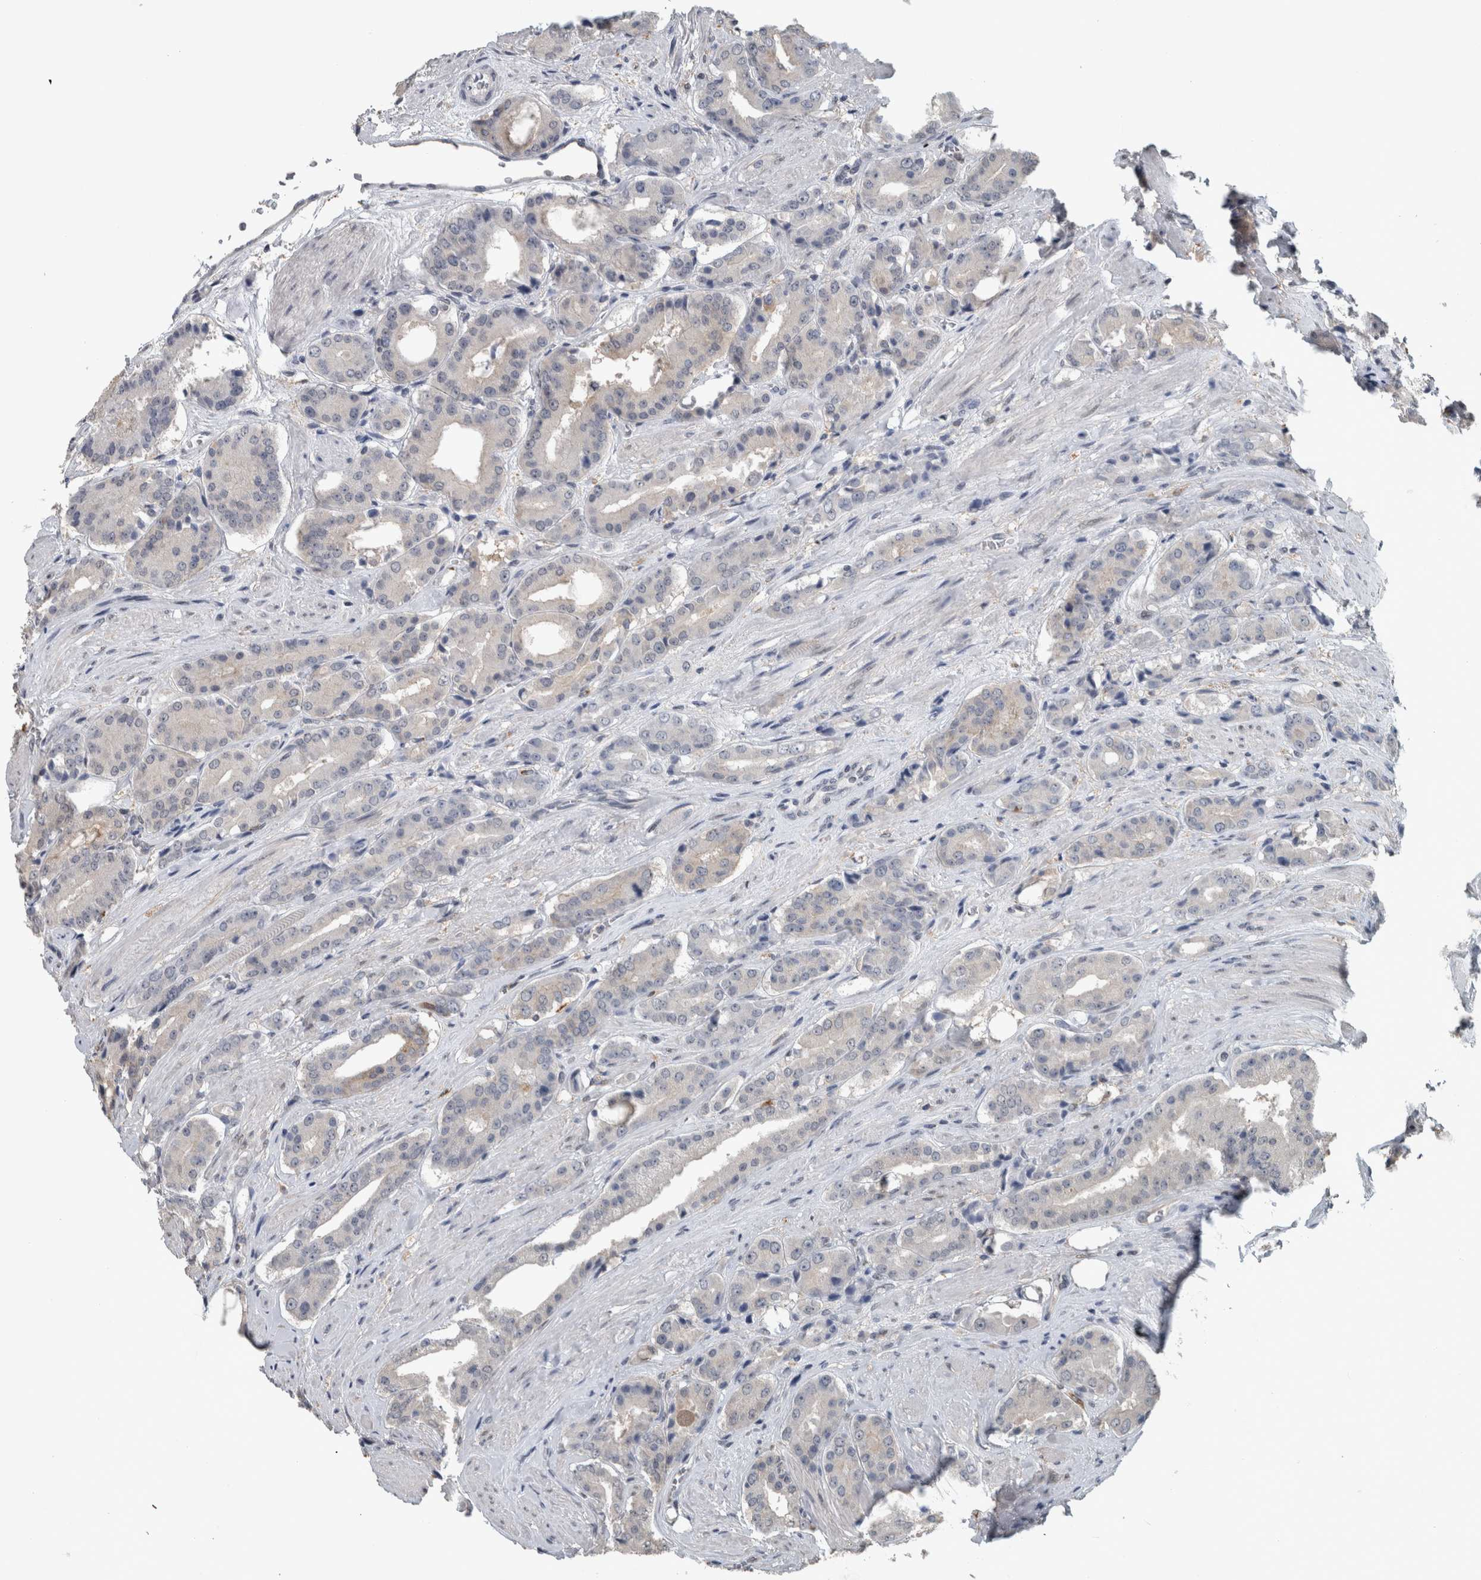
{"staining": {"intensity": "negative", "quantity": "none", "location": "none"}, "tissue": "prostate cancer", "cell_type": "Tumor cells", "image_type": "cancer", "snomed": [{"axis": "morphology", "description": "Adenocarcinoma, High grade"}, {"axis": "topography", "description": "Prostate"}], "caption": "IHC image of neoplastic tissue: human prostate cancer (adenocarcinoma (high-grade)) stained with DAB displays no significant protein positivity in tumor cells. The staining is performed using DAB (3,3'-diaminobenzidine) brown chromogen with nuclei counter-stained in using hematoxylin.", "gene": "ACSF2", "patient": {"sex": "male", "age": 71}}